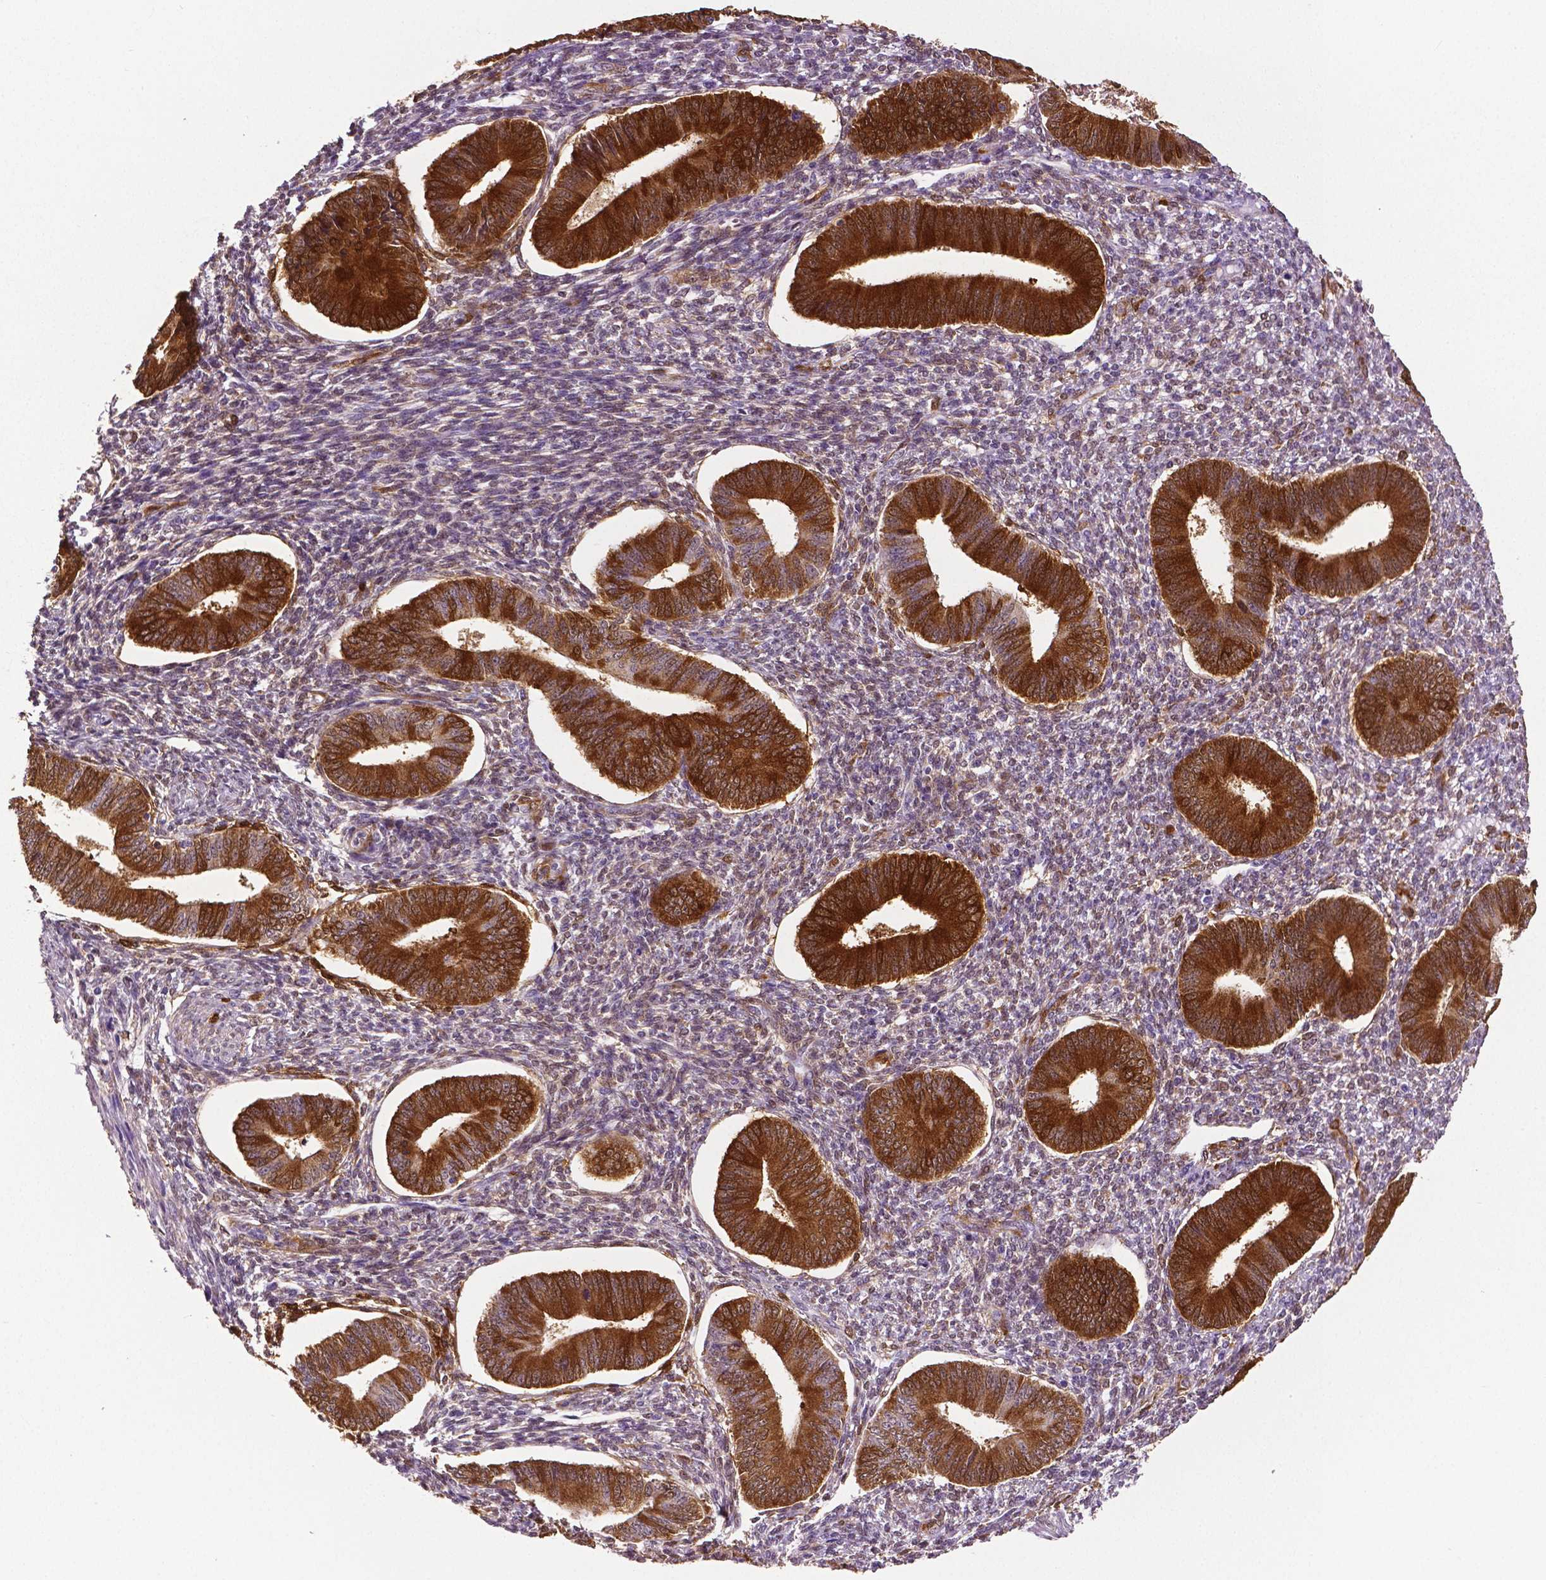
{"staining": {"intensity": "strong", "quantity": "<25%", "location": "cytoplasmic/membranous"}, "tissue": "endometrium", "cell_type": "Cells in endometrial stroma", "image_type": "normal", "snomed": [{"axis": "morphology", "description": "Normal tissue, NOS"}, {"axis": "topography", "description": "Endometrium"}], "caption": "Immunohistochemical staining of normal endometrium shows medium levels of strong cytoplasmic/membranous staining in approximately <25% of cells in endometrial stroma.", "gene": "PHGDH", "patient": {"sex": "female", "age": 42}}